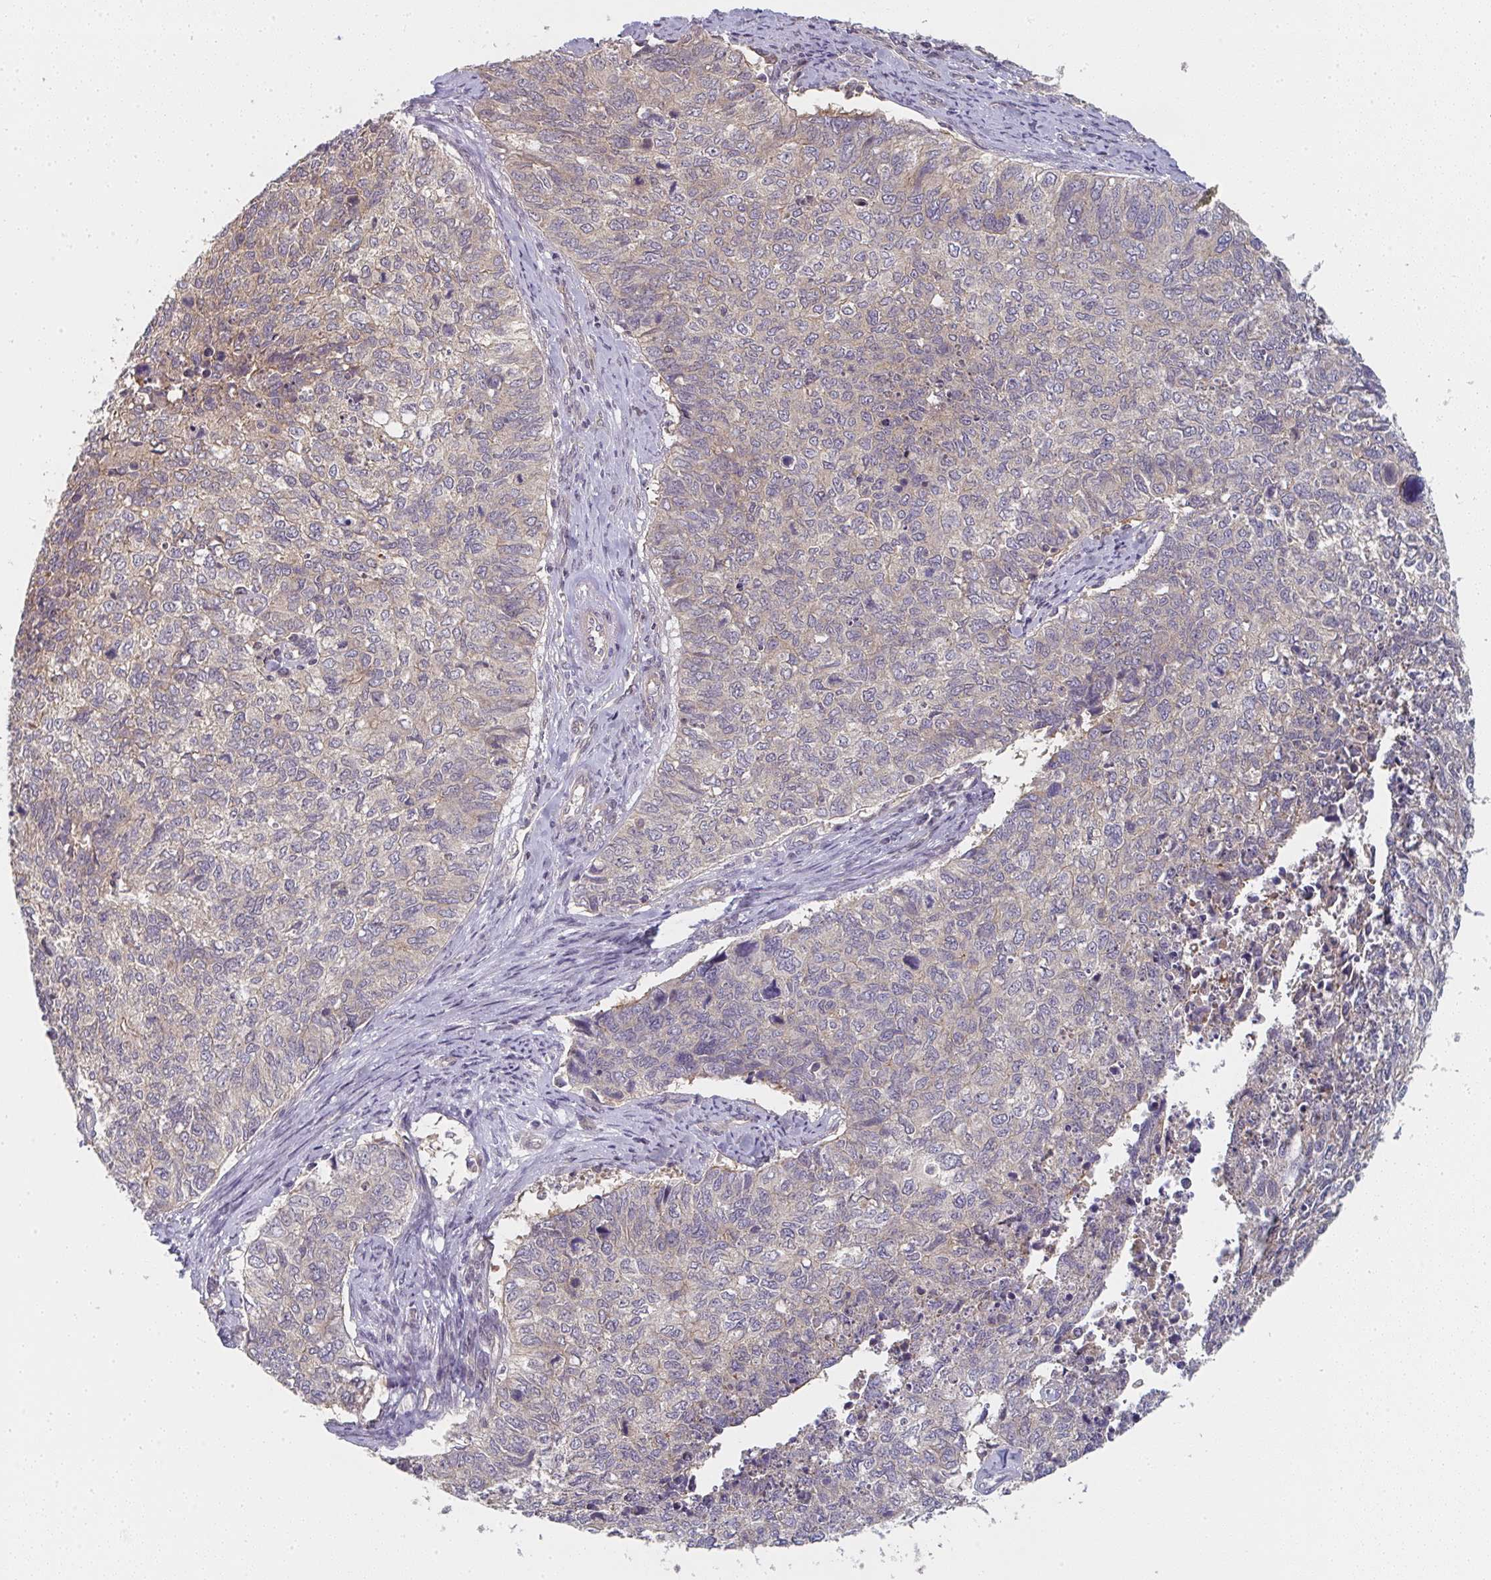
{"staining": {"intensity": "moderate", "quantity": "<25%", "location": "cytoplasmic/membranous"}, "tissue": "cervical cancer", "cell_type": "Tumor cells", "image_type": "cancer", "snomed": [{"axis": "morphology", "description": "Adenocarcinoma, NOS"}, {"axis": "topography", "description": "Cervix"}], "caption": "Cervical adenocarcinoma stained for a protein (brown) displays moderate cytoplasmic/membranous positive staining in approximately <25% of tumor cells.", "gene": "RANGRF", "patient": {"sex": "female", "age": 63}}